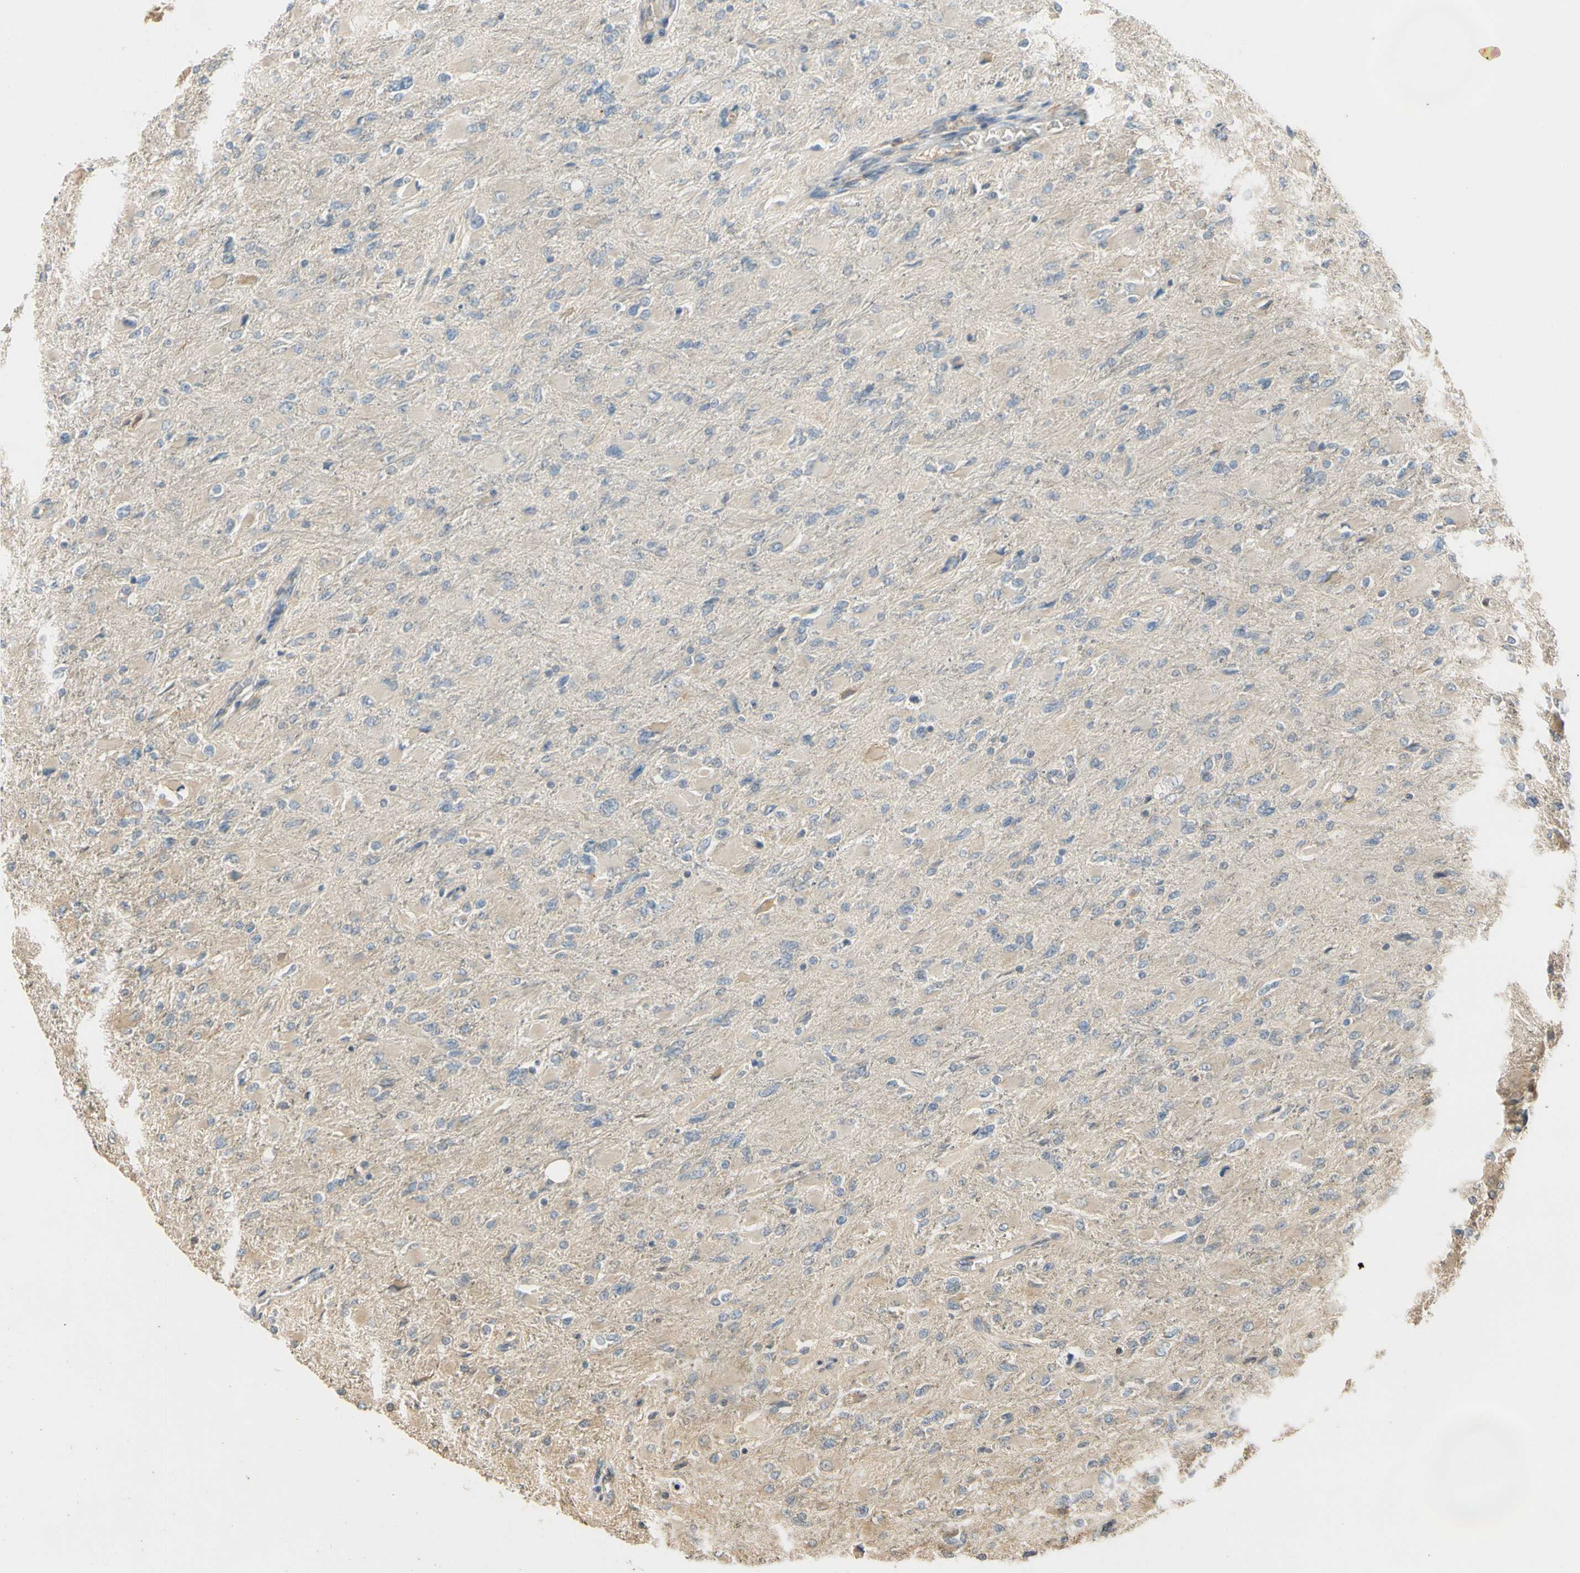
{"staining": {"intensity": "negative", "quantity": "none", "location": "none"}, "tissue": "glioma", "cell_type": "Tumor cells", "image_type": "cancer", "snomed": [{"axis": "morphology", "description": "Glioma, malignant, High grade"}, {"axis": "topography", "description": "Cerebral cortex"}], "caption": "High magnification brightfield microscopy of glioma stained with DAB (3,3'-diaminobenzidine) (brown) and counterstained with hematoxylin (blue): tumor cells show no significant staining. (DAB IHC visualized using brightfield microscopy, high magnification).", "gene": "ATP2C1", "patient": {"sex": "female", "age": 36}}